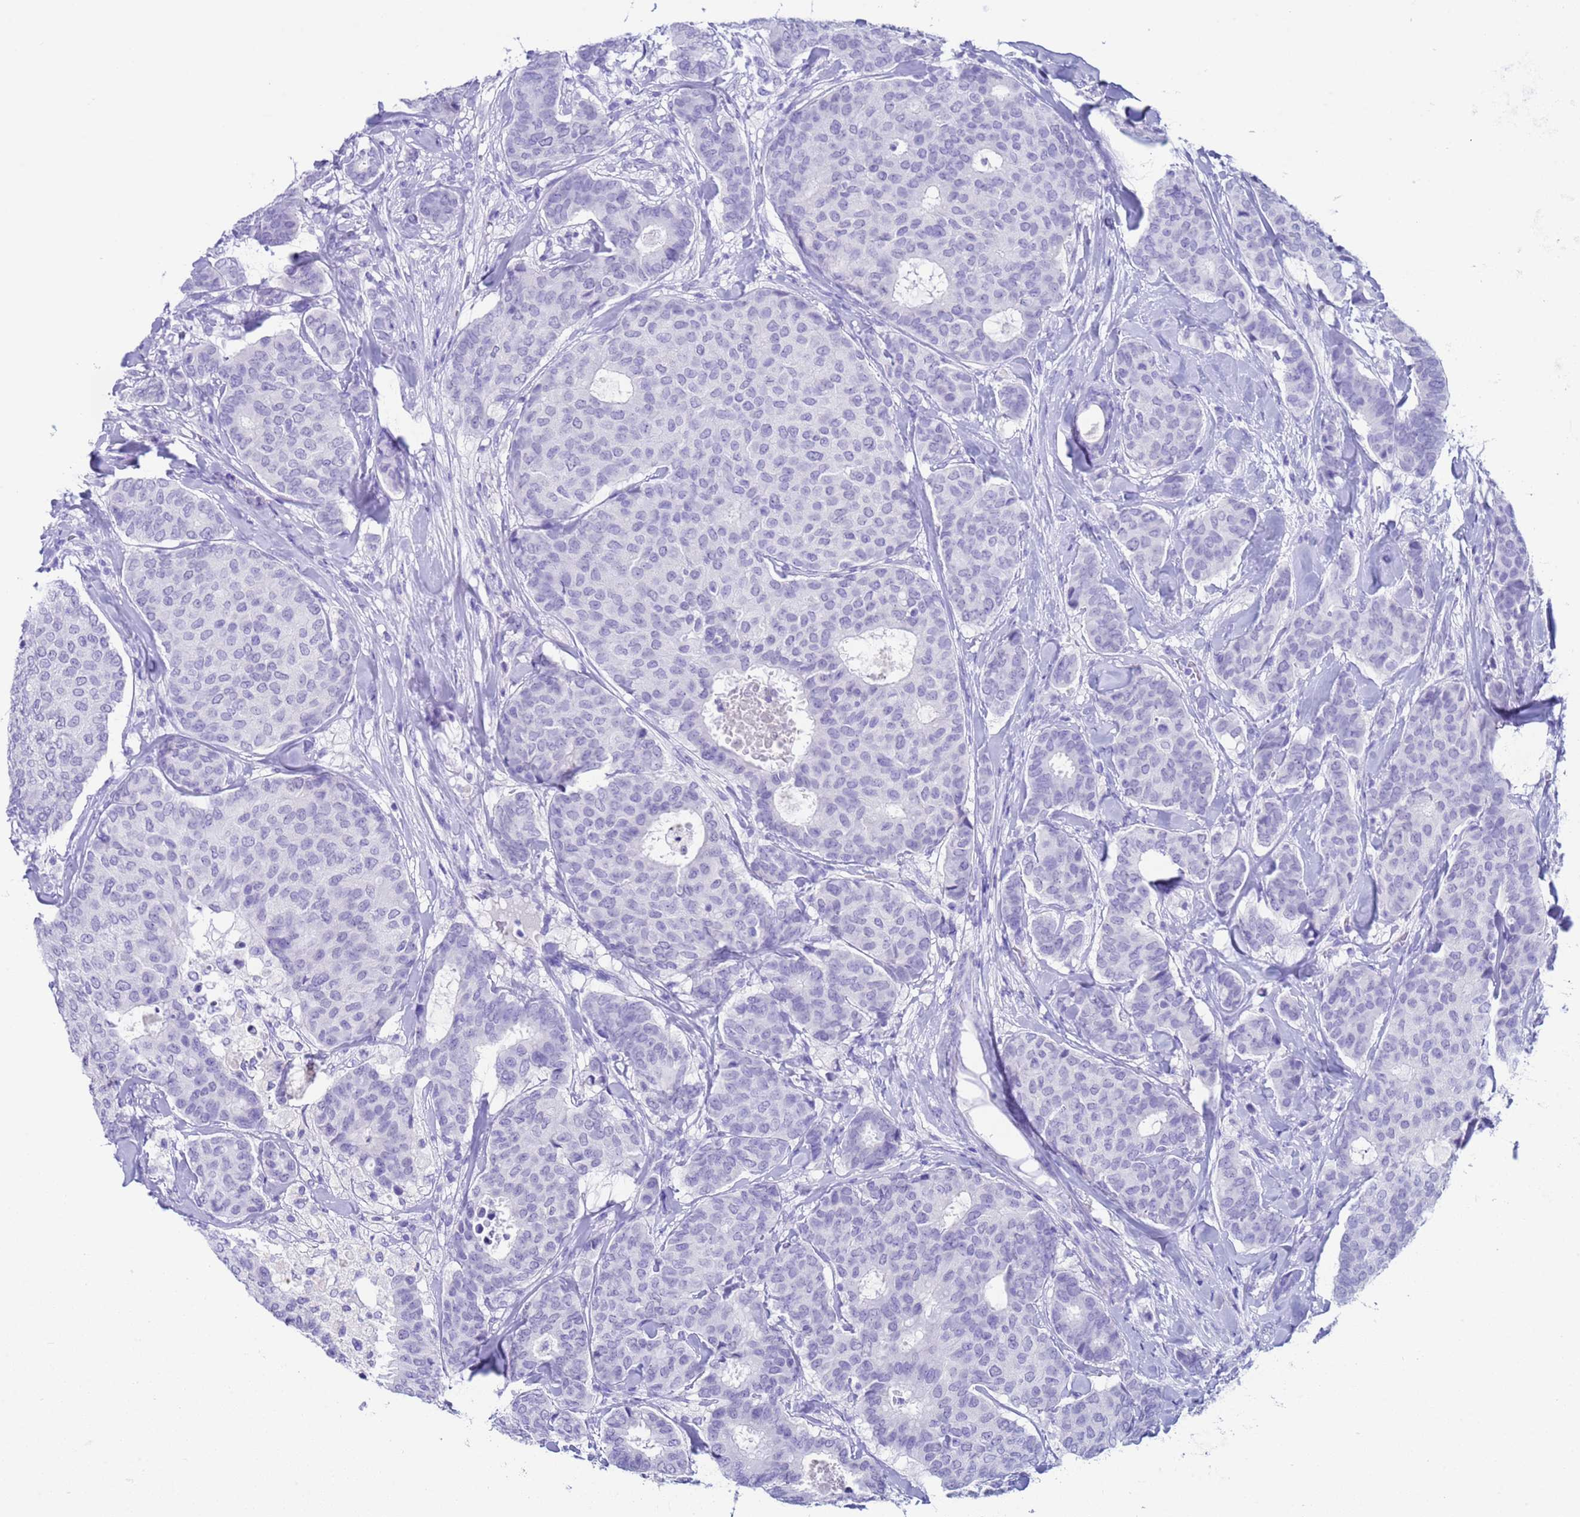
{"staining": {"intensity": "negative", "quantity": "none", "location": "none"}, "tissue": "breast cancer", "cell_type": "Tumor cells", "image_type": "cancer", "snomed": [{"axis": "morphology", "description": "Duct carcinoma"}, {"axis": "topography", "description": "Breast"}], "caption": "A high-resolution image shows immunohistochemistry staining of breast intraductal carcinoma, which exhibits no significant staining in tumor cells.", "gene": "CKM", "patient": {"sex": "female", "age": 75}}